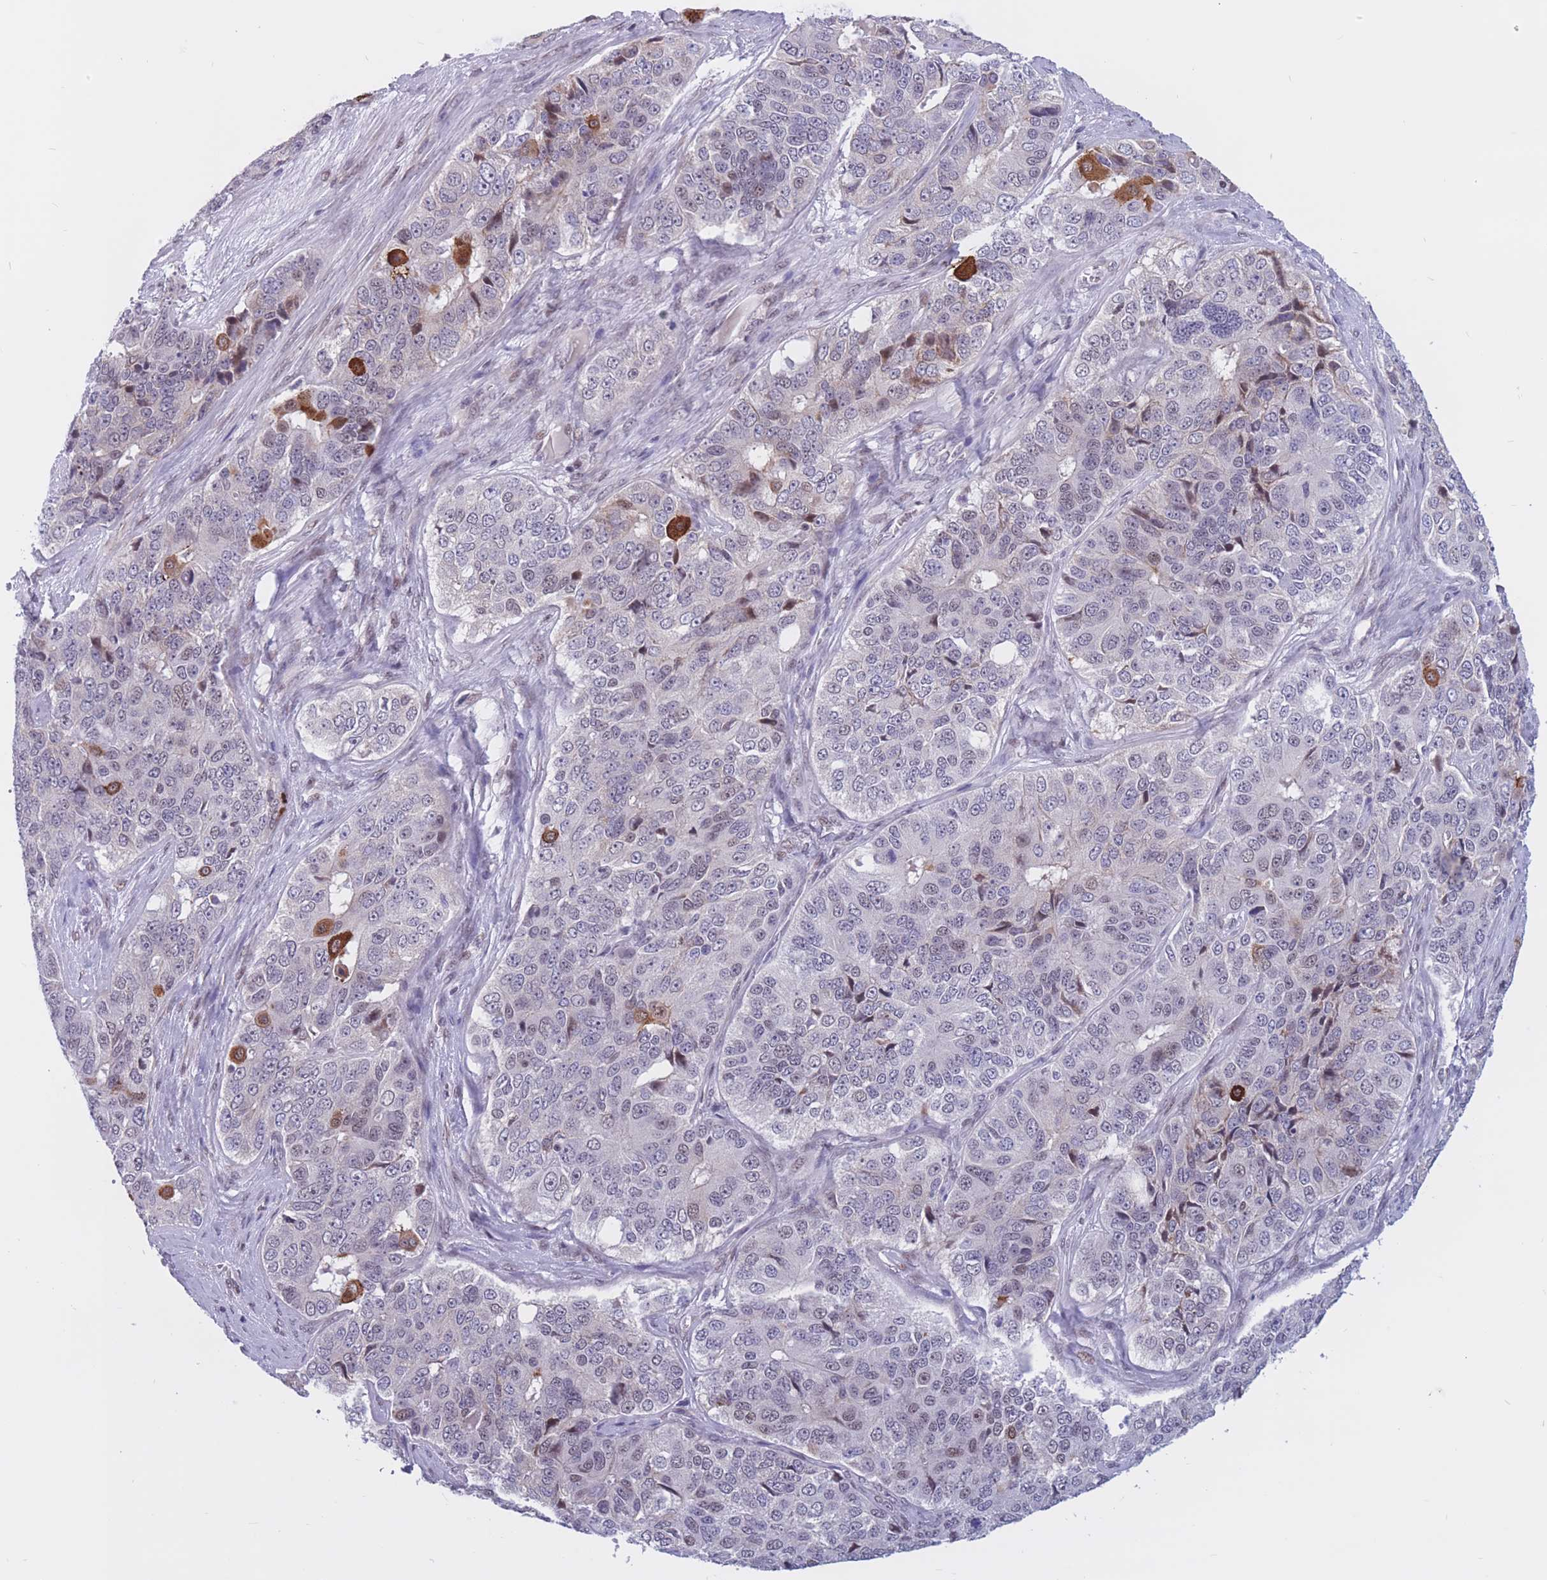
{"staining": {"intensity": "moderate", "quantity": "<25%", "location": "nuclear"}, "tissue": "ovarian cancer", "cell_type": "Tumor cells", "image_type": "cancer", "snomed": [{"axis": "morphology", "description": "Carcinoma, endometroid"}, {"axis": "topography", "description": "Ovary"}], "caption": "A micrograph showing moderate nuclear expression in approximately <25% of tumor cells in ovarian cancer (endometroid carcinoma), as visualized by brown immunohistochemical staining.", "gene": "BCL9L", "patient": {"sex": "female", "age": 51}}